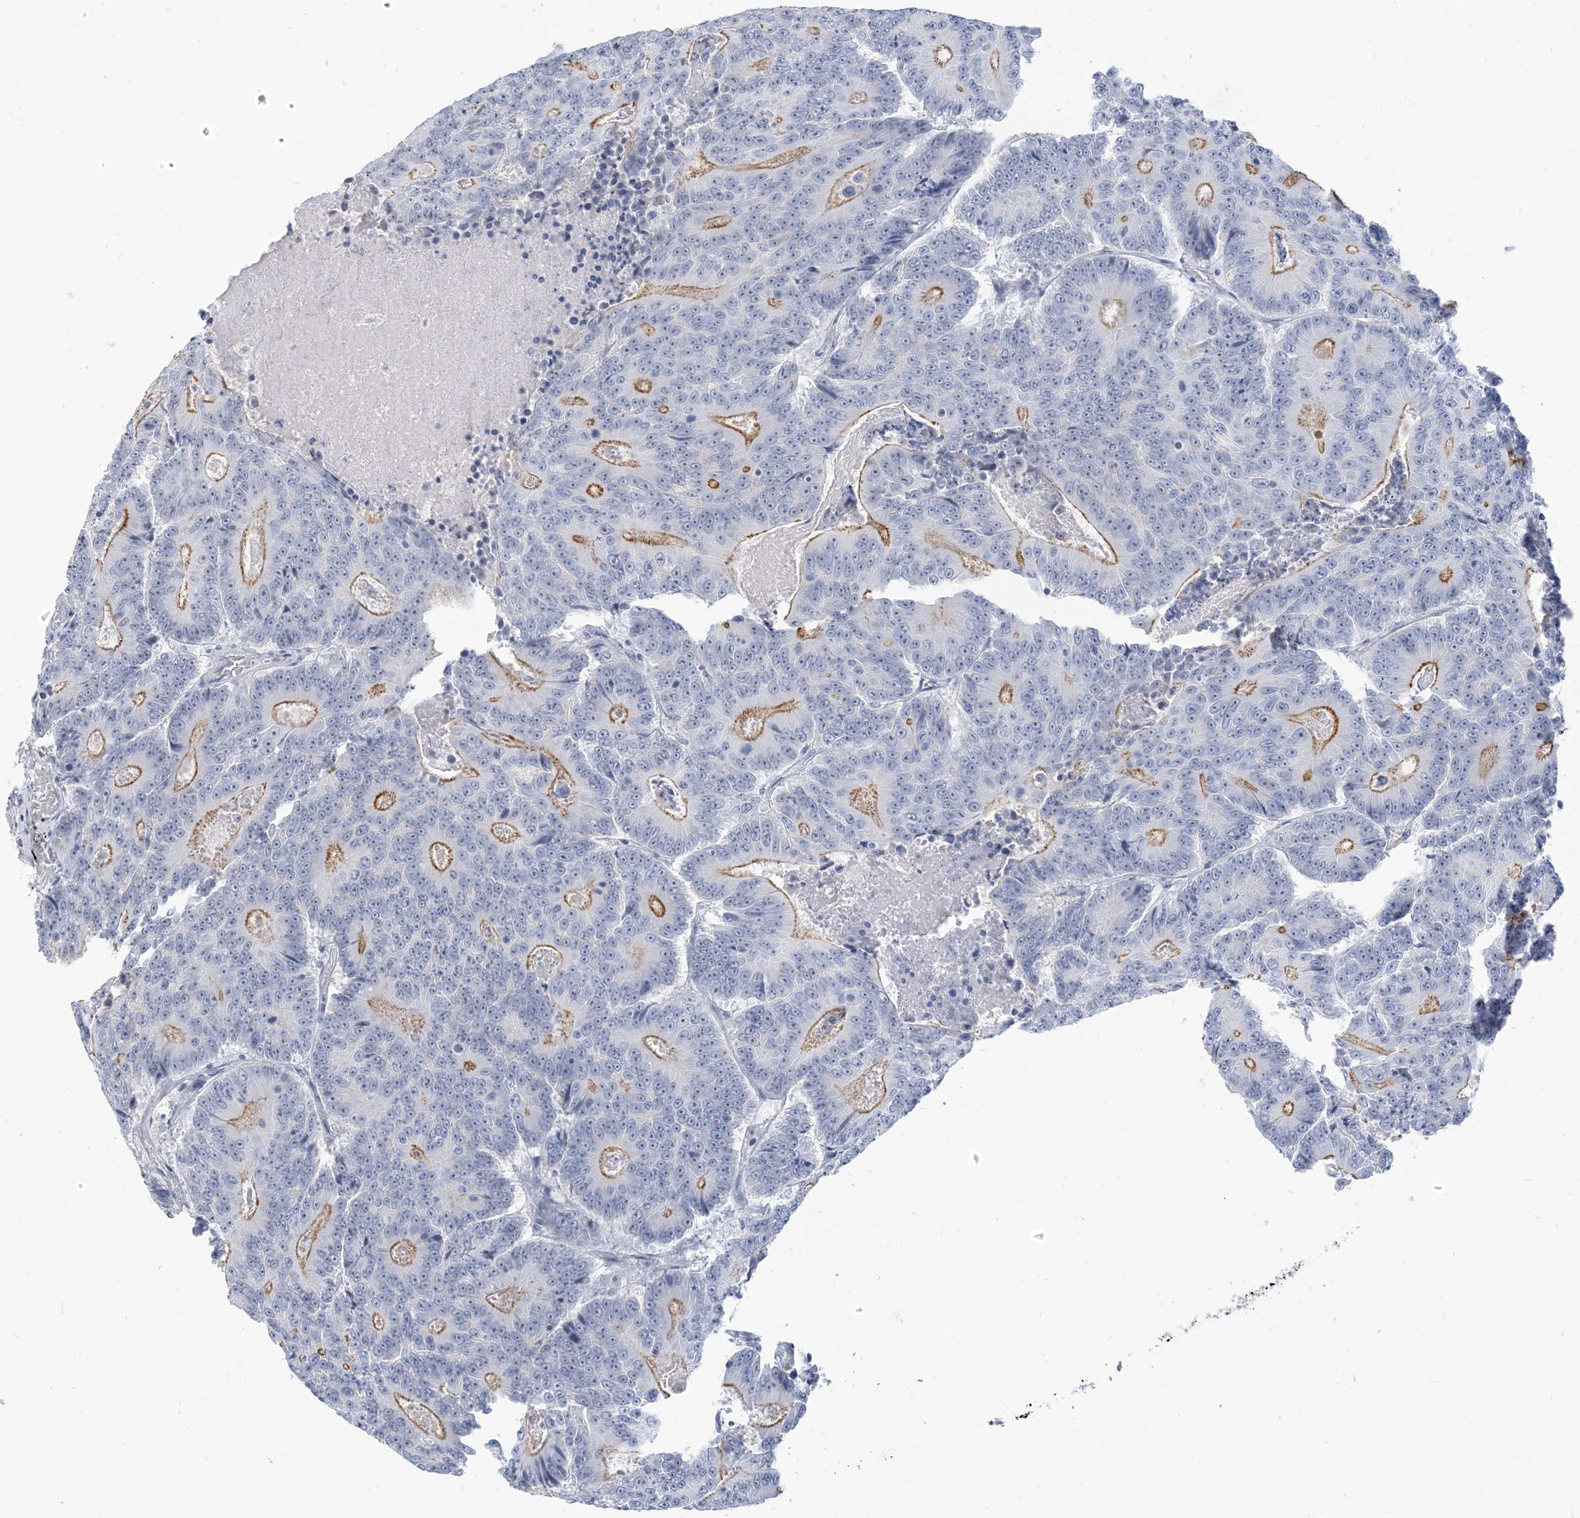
{"staining": {"intensity": "moderate", "quantity": "25%-75%", "location": "cytoplasmic/membranous"}, "tissue": "colorectal cancer", "cell_type": "Tumor cells", "image_type": "cancer", "snomed": [{"axis": "morphology", "description": "Adenocarcinoma, NOS"}, {"axis": "topography", "description": "Colon"}], "caption": "Tumor cells reveal medium levels of moderate cytoplasmic/membranous expression in approximately 25%-75% of cells in human colorectal adenocarcinoma.", "gene": "IL36B", "patient": {"sex": "male", "age": 83}}